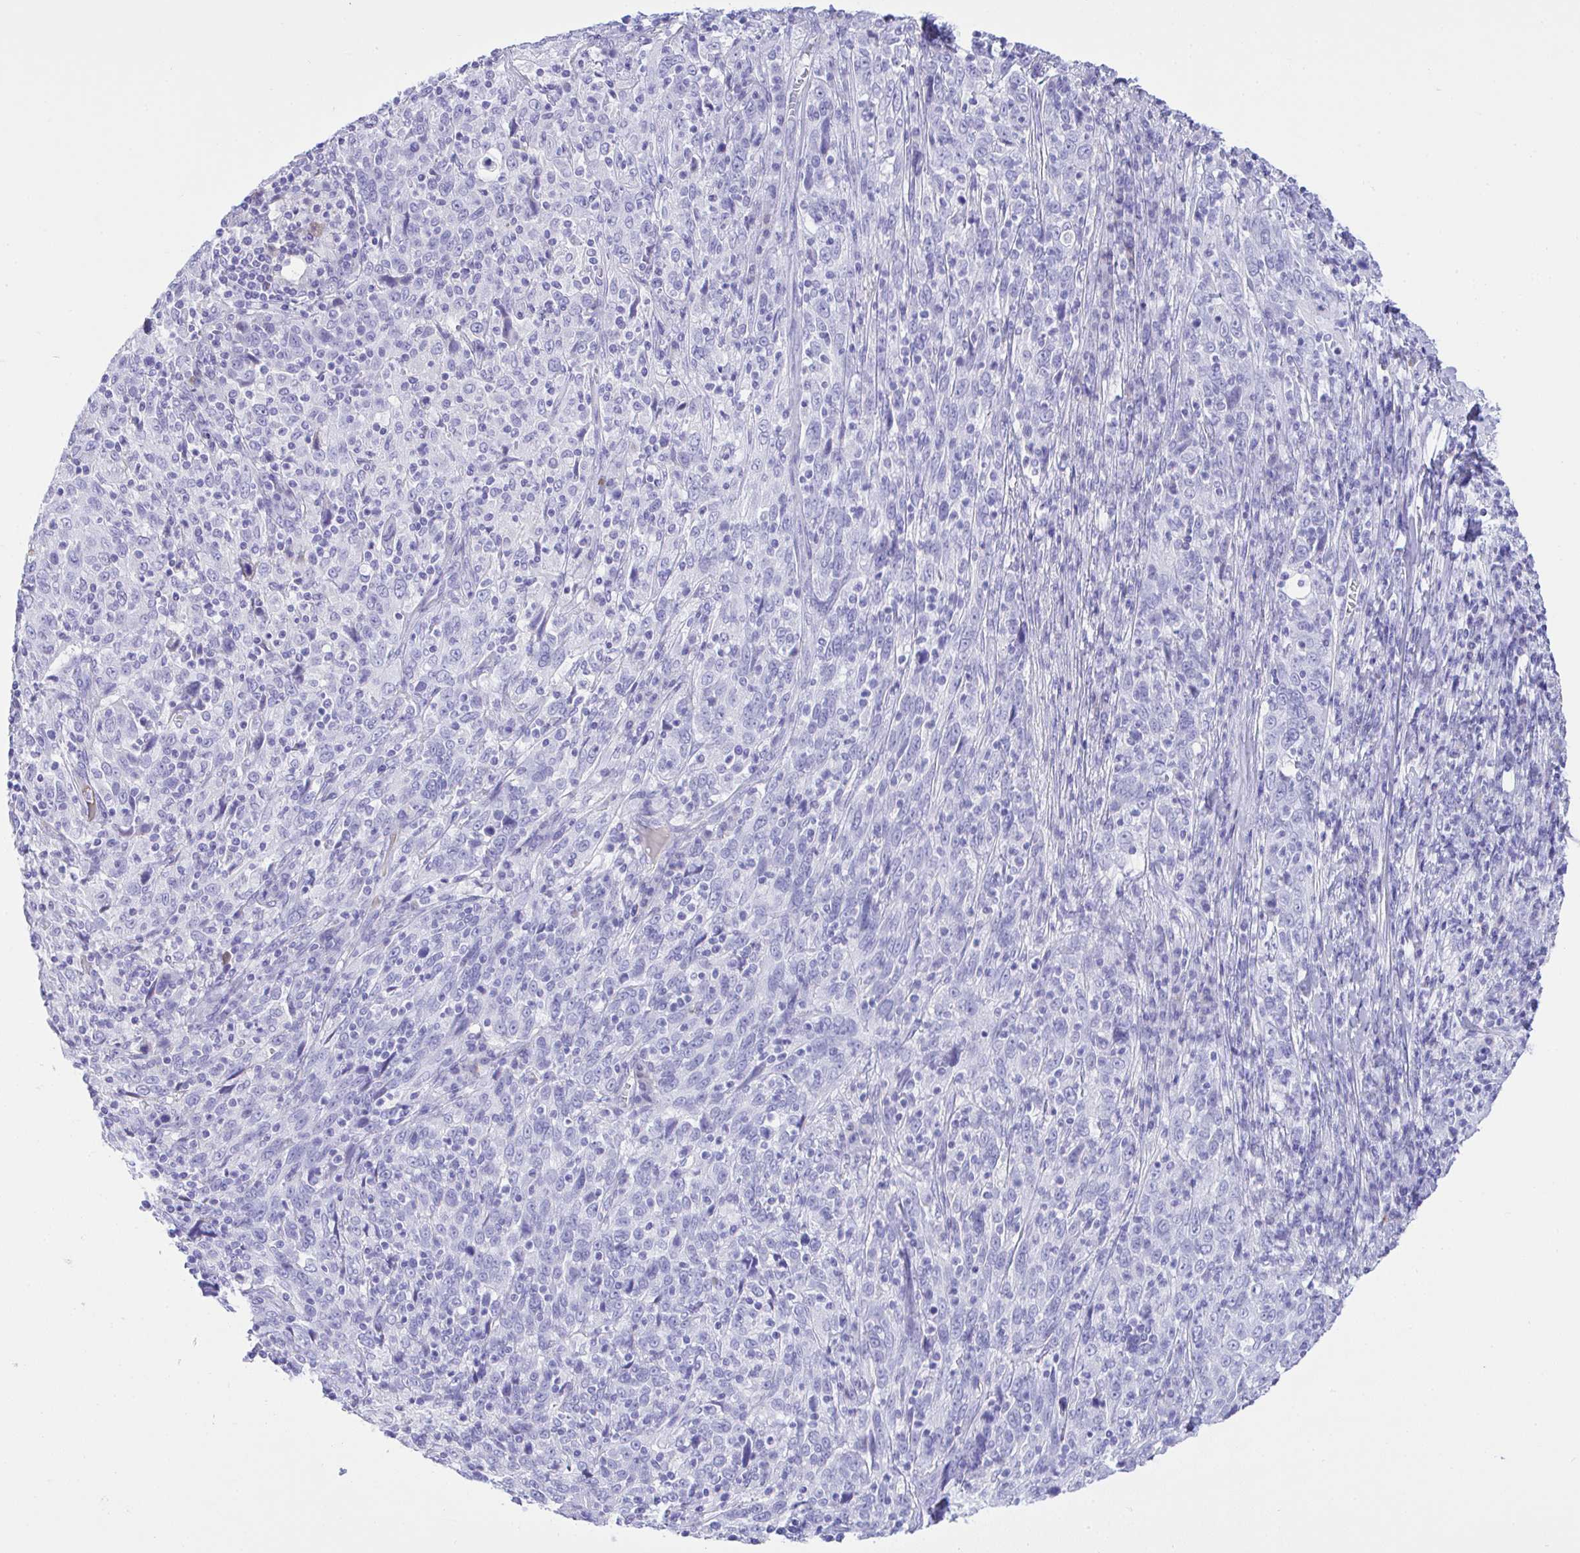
{"staining": {"intensity": "negative", "quantity": "none", "location": "none"}, "tissue": "cervical cancer", "cell_type": "Tumor cells", "image_type": "cancer", "snomed": [{"axis": "morphology", "description": "Squamous cell carcinoma, NOS"}, {"axis": "topography", "description": "Cervix"}], "caption": "The micrograph shows no significant staining in tumor cells of squamous cell carcinoma (cervical).", "gene": "AKR1D1", "patient": {"sex": "female", "age": 46}}